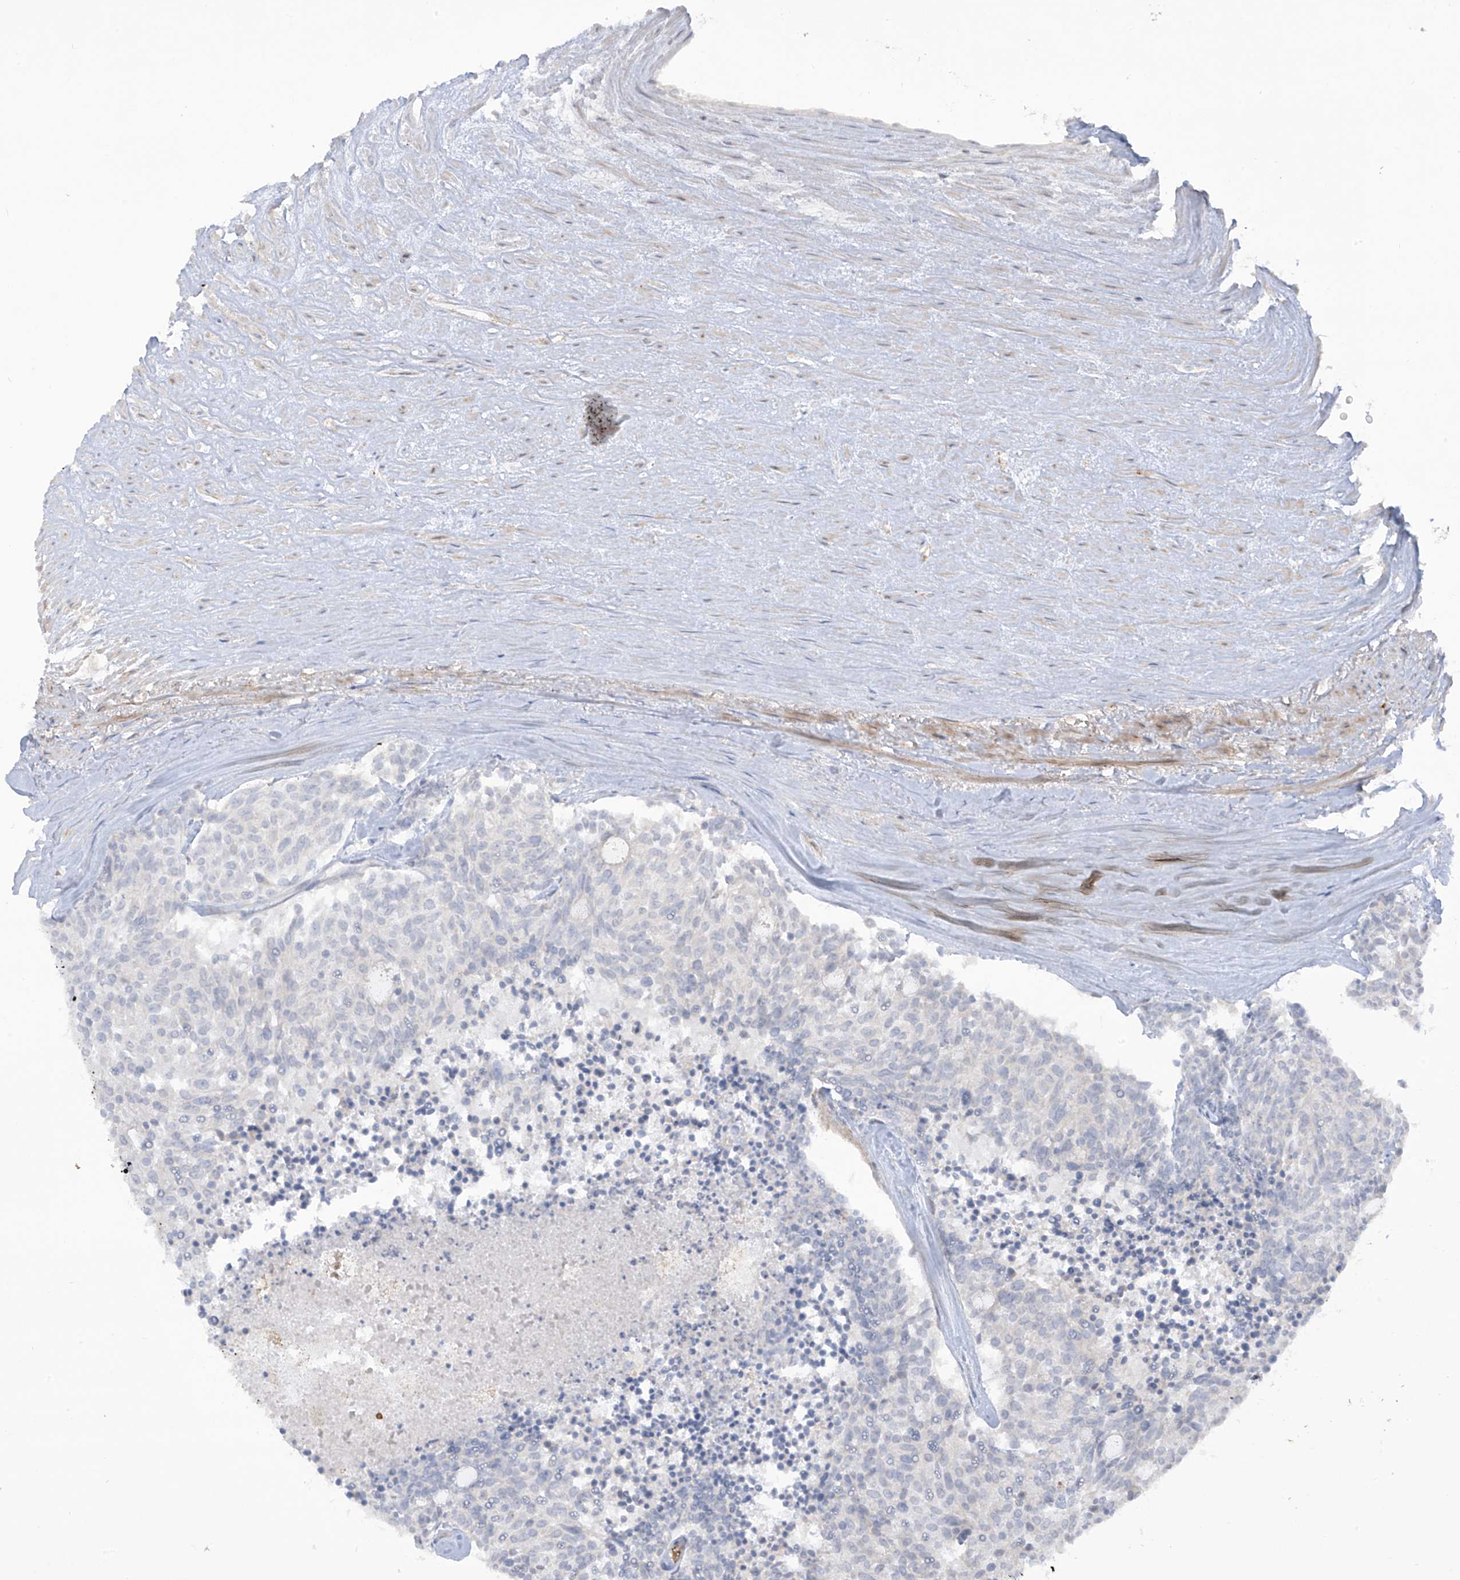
{"staining": {"intensity": "negative", "quantity": "none", "location": "none"}, "tissue": "carcinoid", "cell_type": "Tumor cells", "image_type": "cancer", "snomed": [{"axis": "morphology", "description": "Carcinoid, malignant, NOS"}, {"axis": "topography", "description": "Pancreas"}], "caption": "This histopathology image is of carcinoid stained with IHC to label a protein in brown with the nuclei are counter-stained blue. There is no staining in tumor cells.", "gene": "NOTO", "patient": {"sex": "female", "age": 54}}